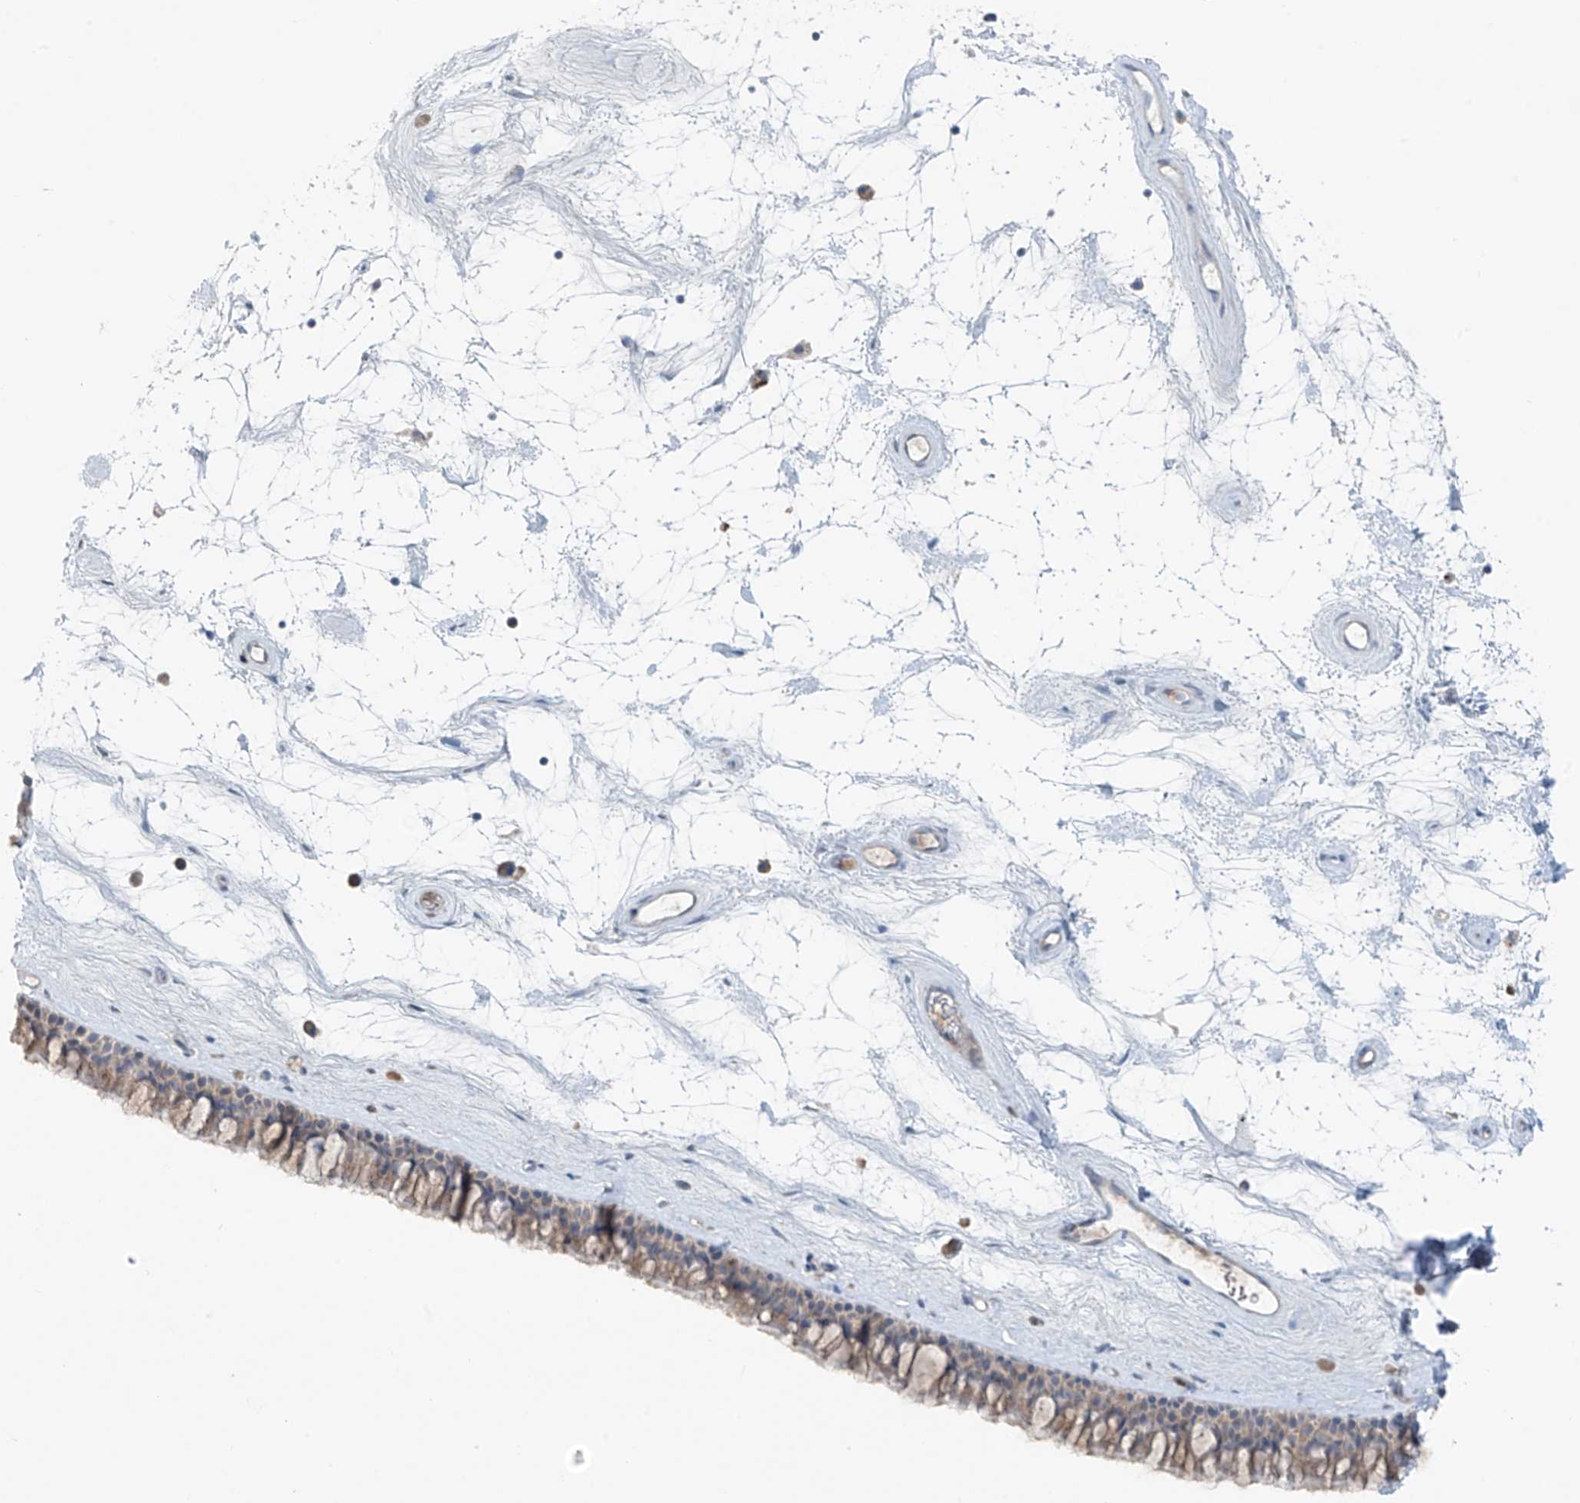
{"staining": {"intensity": "weak", "quantity": ">75%", "location": "cytoplasmic/membranous"}, "tissue": "nasopharynx", "cell_type": "Respiratory epithelial cells", "image_type": "normal", "snomed": [{"axis": "morphology", "description": "Normal tissue, NOS"}, {"axis": "topography", "description": "Nasopharynx"}], "caption": "The histopathology image demonstrates immunohistochemical staining of unremarkable nasopharynx. There is weak cytoplasmic/membranous staining is present in about >75% of respiratory epithelial cells.", "gene": "CYP4V2", "patient": {"sex": "male", "age": 64}}